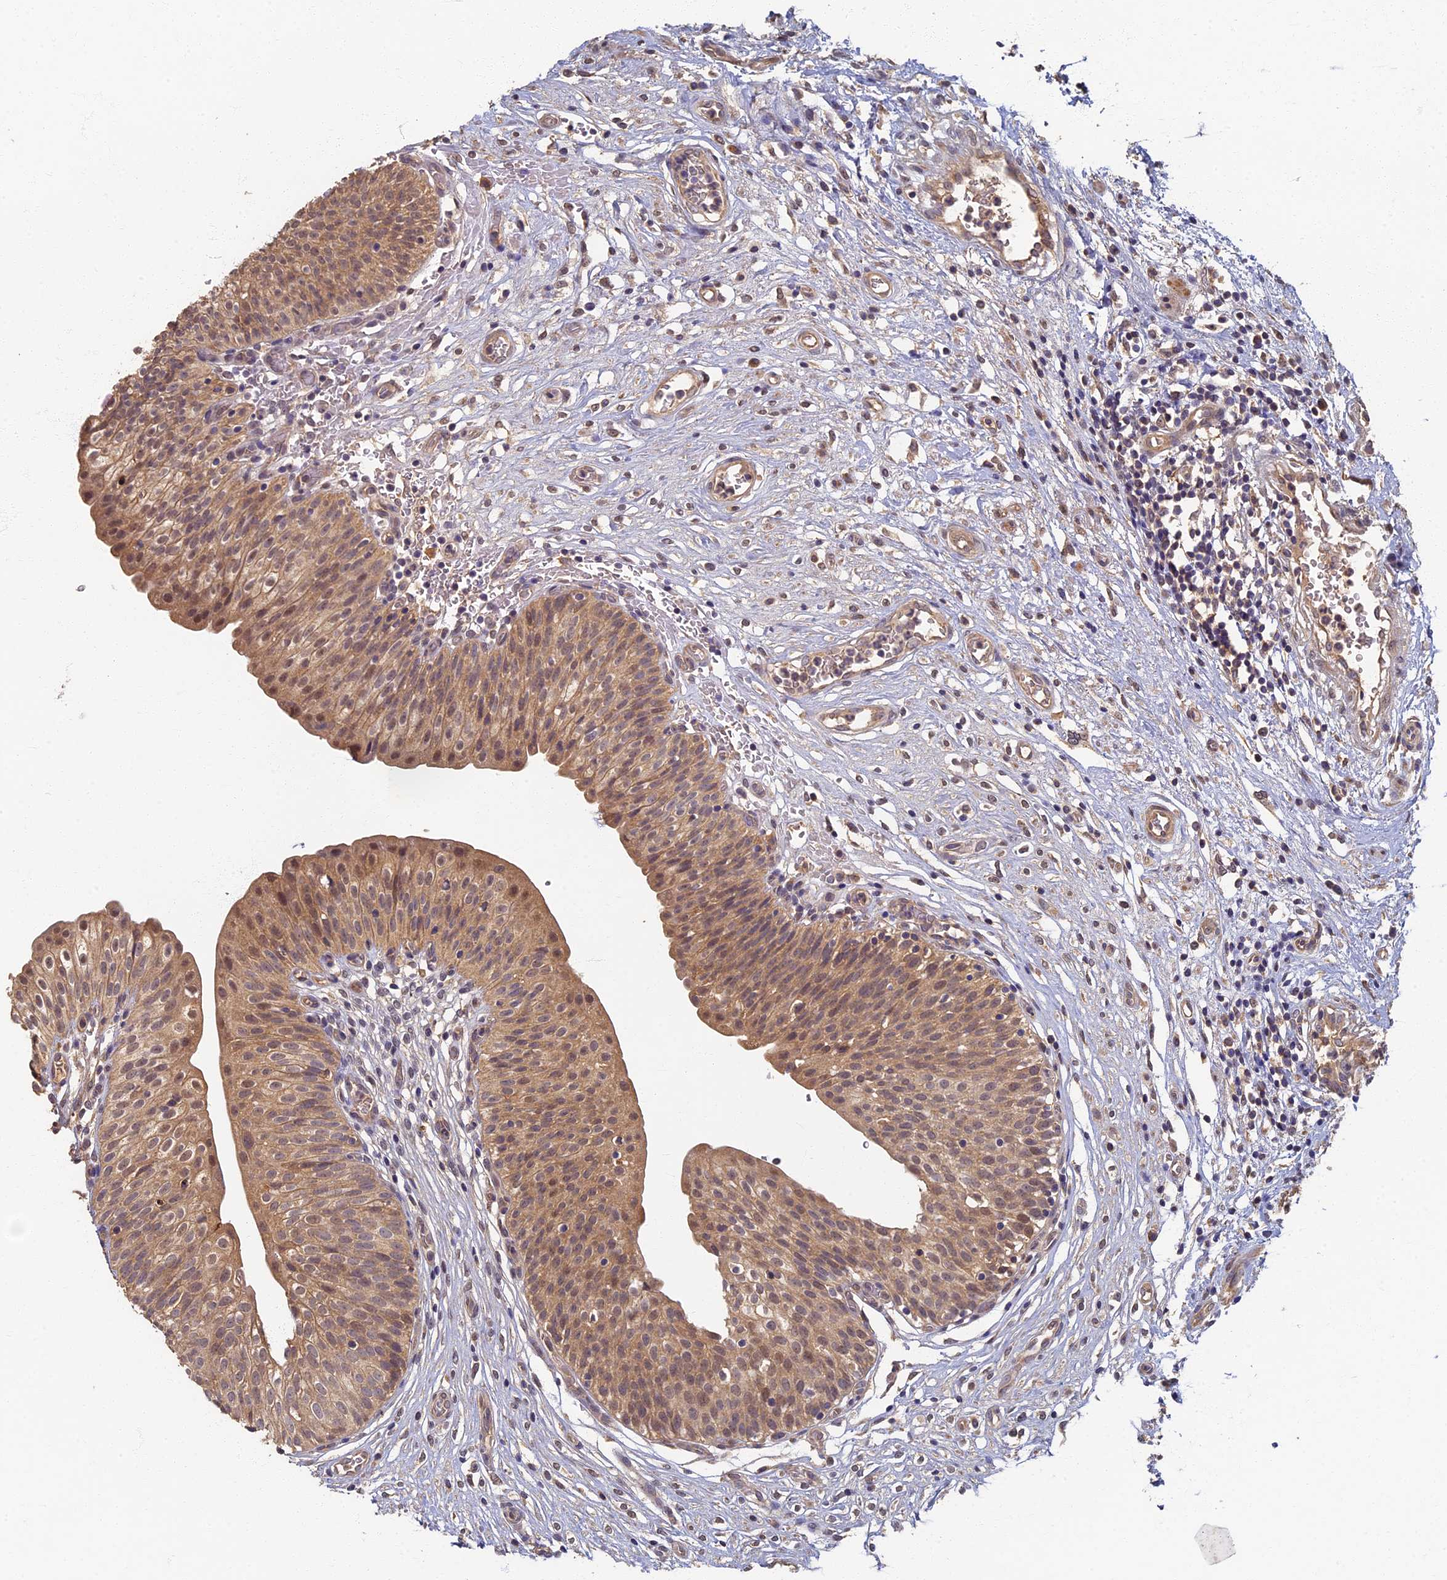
{"staining": {"intensity": "moderate", "quantity": "25%-75%", "location": "cytoplasmic/membranous,nuclear"}, "tissue": "urinary bladder", "cell_type": "Urothelial cells", "image_type": "normal", "snomed": [{"axis": "morphology", "description": "Normal tissue, NOS"}, {"axis": "topography", "description": "Urinary bladder"}], "caption": "Moderate cytoplasmic/membranous,nuclear staining for a protein is identified in approximately 25%-75% of urothelial cells of benign urinary bladder using immunohistochemistry.", "gene": "RSPH3", "patient": {"sex": "male", "age": 55}}